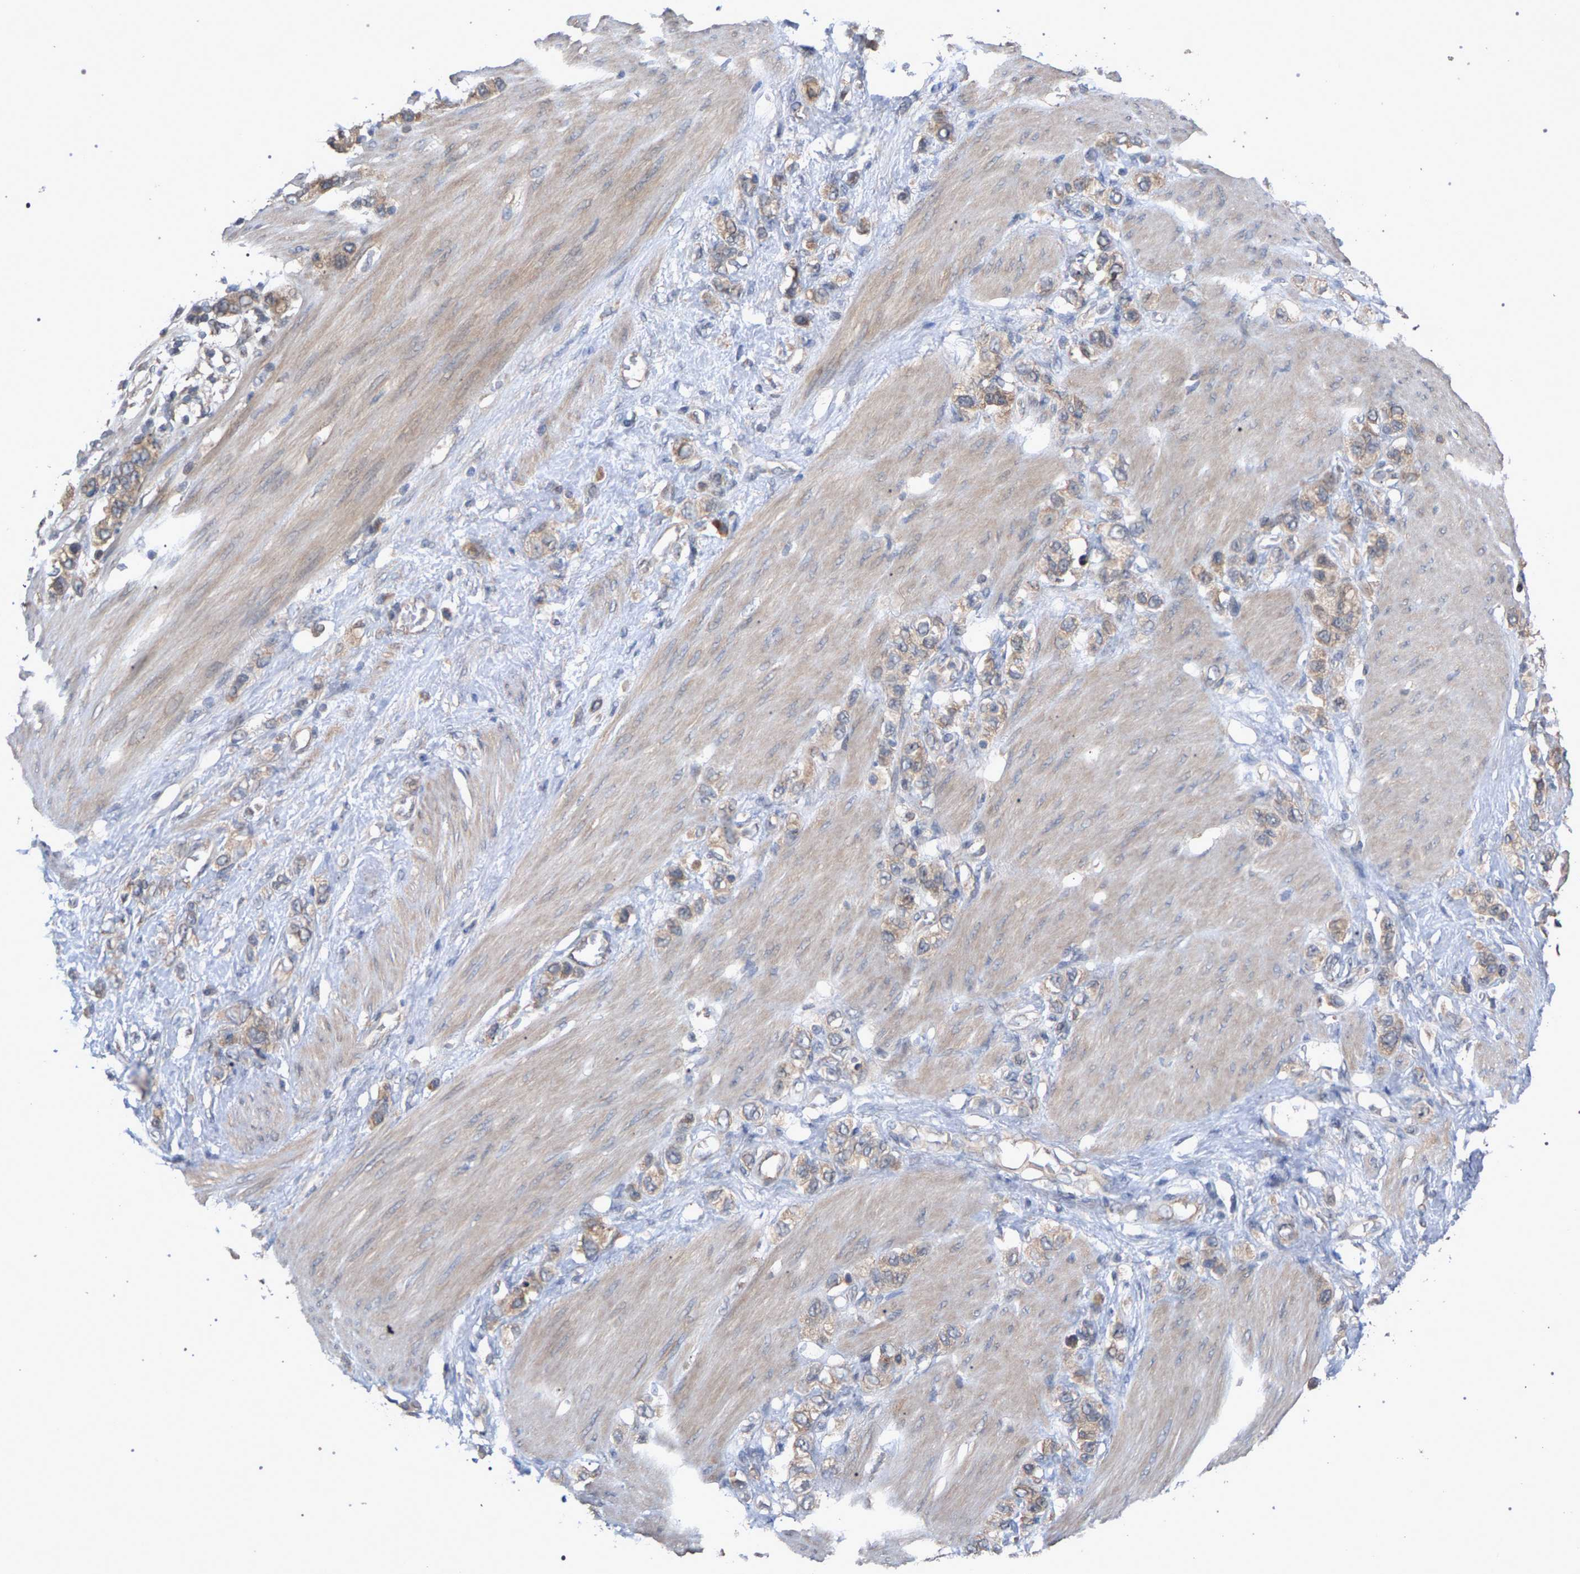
{"staining": {"intensity": "weak", "quantity": ">75%", "location": "cytoplasmic/membranous"}, "tissue": "stomach cancer", "cell_type": "Tumor cells", "image_type": "cancer", "snomed": [{"axis": "morphology", "description": "Adenocarcinoma, NOS"}, {"axis": "morphology", "description": "Adenocarcinoma, High grade"}, {"axis": "topography", "description": "Stomach, upper"}, {"axis": "topography", "description": "Stomach, lower"}], "caption": "IHC of stomach adenocarcinoma shows low levels of weak cytoplasmic/membranous expression in about >75% of tumor cells.", "gene": "SLC4A4", "patient": {"sex": "female", "age": 65}}